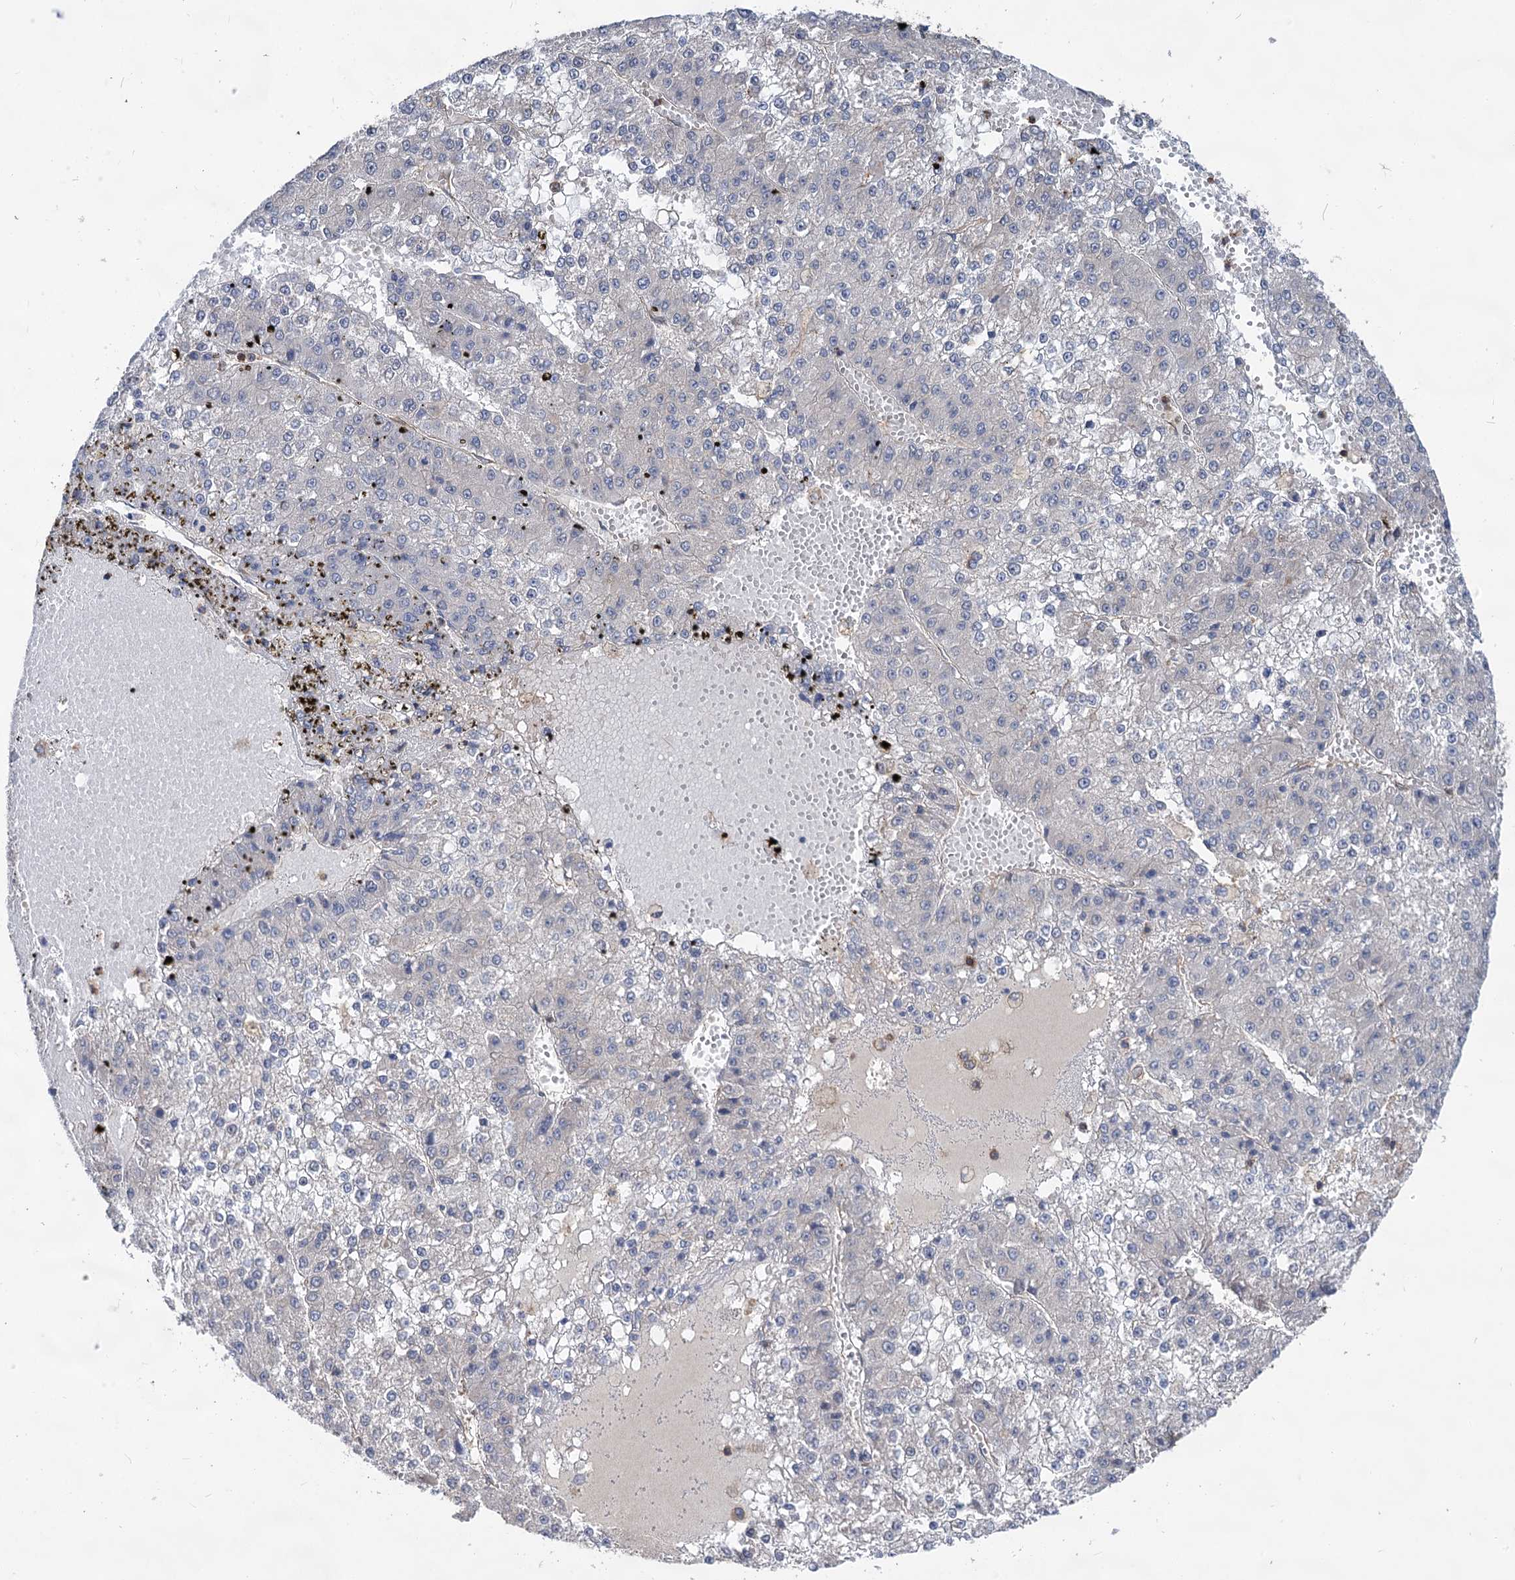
{"staining": {"intensity": "negative", "quantity": "none", "location": "none"}, "tissue": "liver cancer", "cell_type": "Tumor cells", "image_type": "cancer", "snomed": [{"axis": "morphology", "description": "Carcinoma, Hepatocellular, NOS"}, {"axis": "topography", "description": "Liver"}], "caption": "High magnification brightfield microscopy of liver cancer stained with DAB (3,3'-diaminobenzidine) (brown) and counterstained with hematoxylin (blue): tumor cells show no significant positivity. Nuclei are stained in blue.", "gene": "PACS1", "patient": {"sex": "female", "age": 73}}